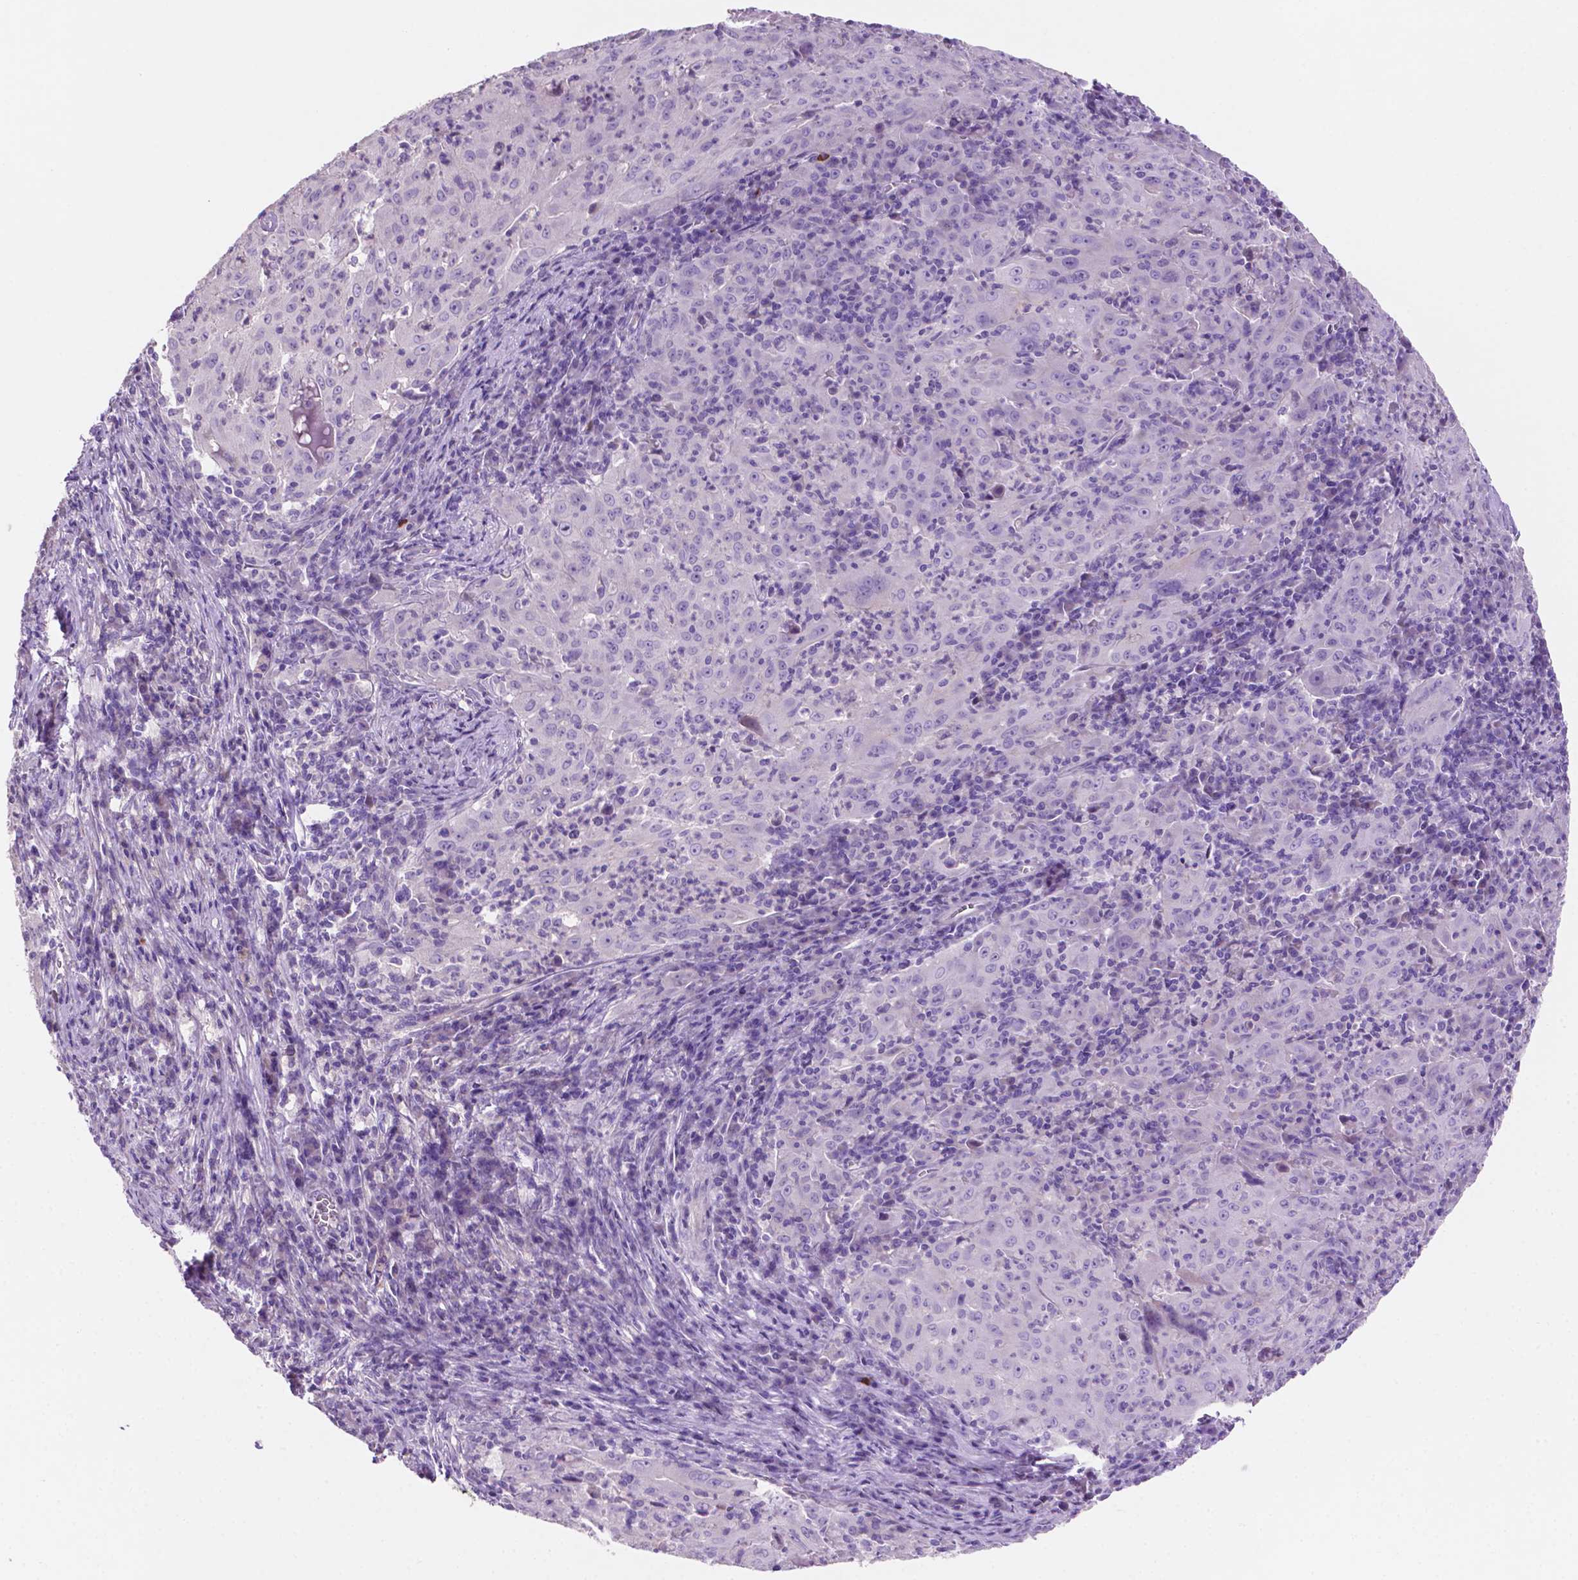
{"staining": {"intensity": "negative", "quantity": "none", "location": "none"}, "tissue": "pancreatic cancer", "cell_type": "Tumor cells", "image_type": "cancer", "snomed": [{"axis": "morphology", "description": "Adenocarcinoma, NOS"}, {"axis": "topography", "description": "Pancreas"}], "caption": "Human pancreatic cancer (adenocarcinoma) stained for a protein using immunohistochemistry (IHC) exhibits no staining in tumor cells.", "gene": "CLDN17", "patient": {"sex": "male", "age": 63}}